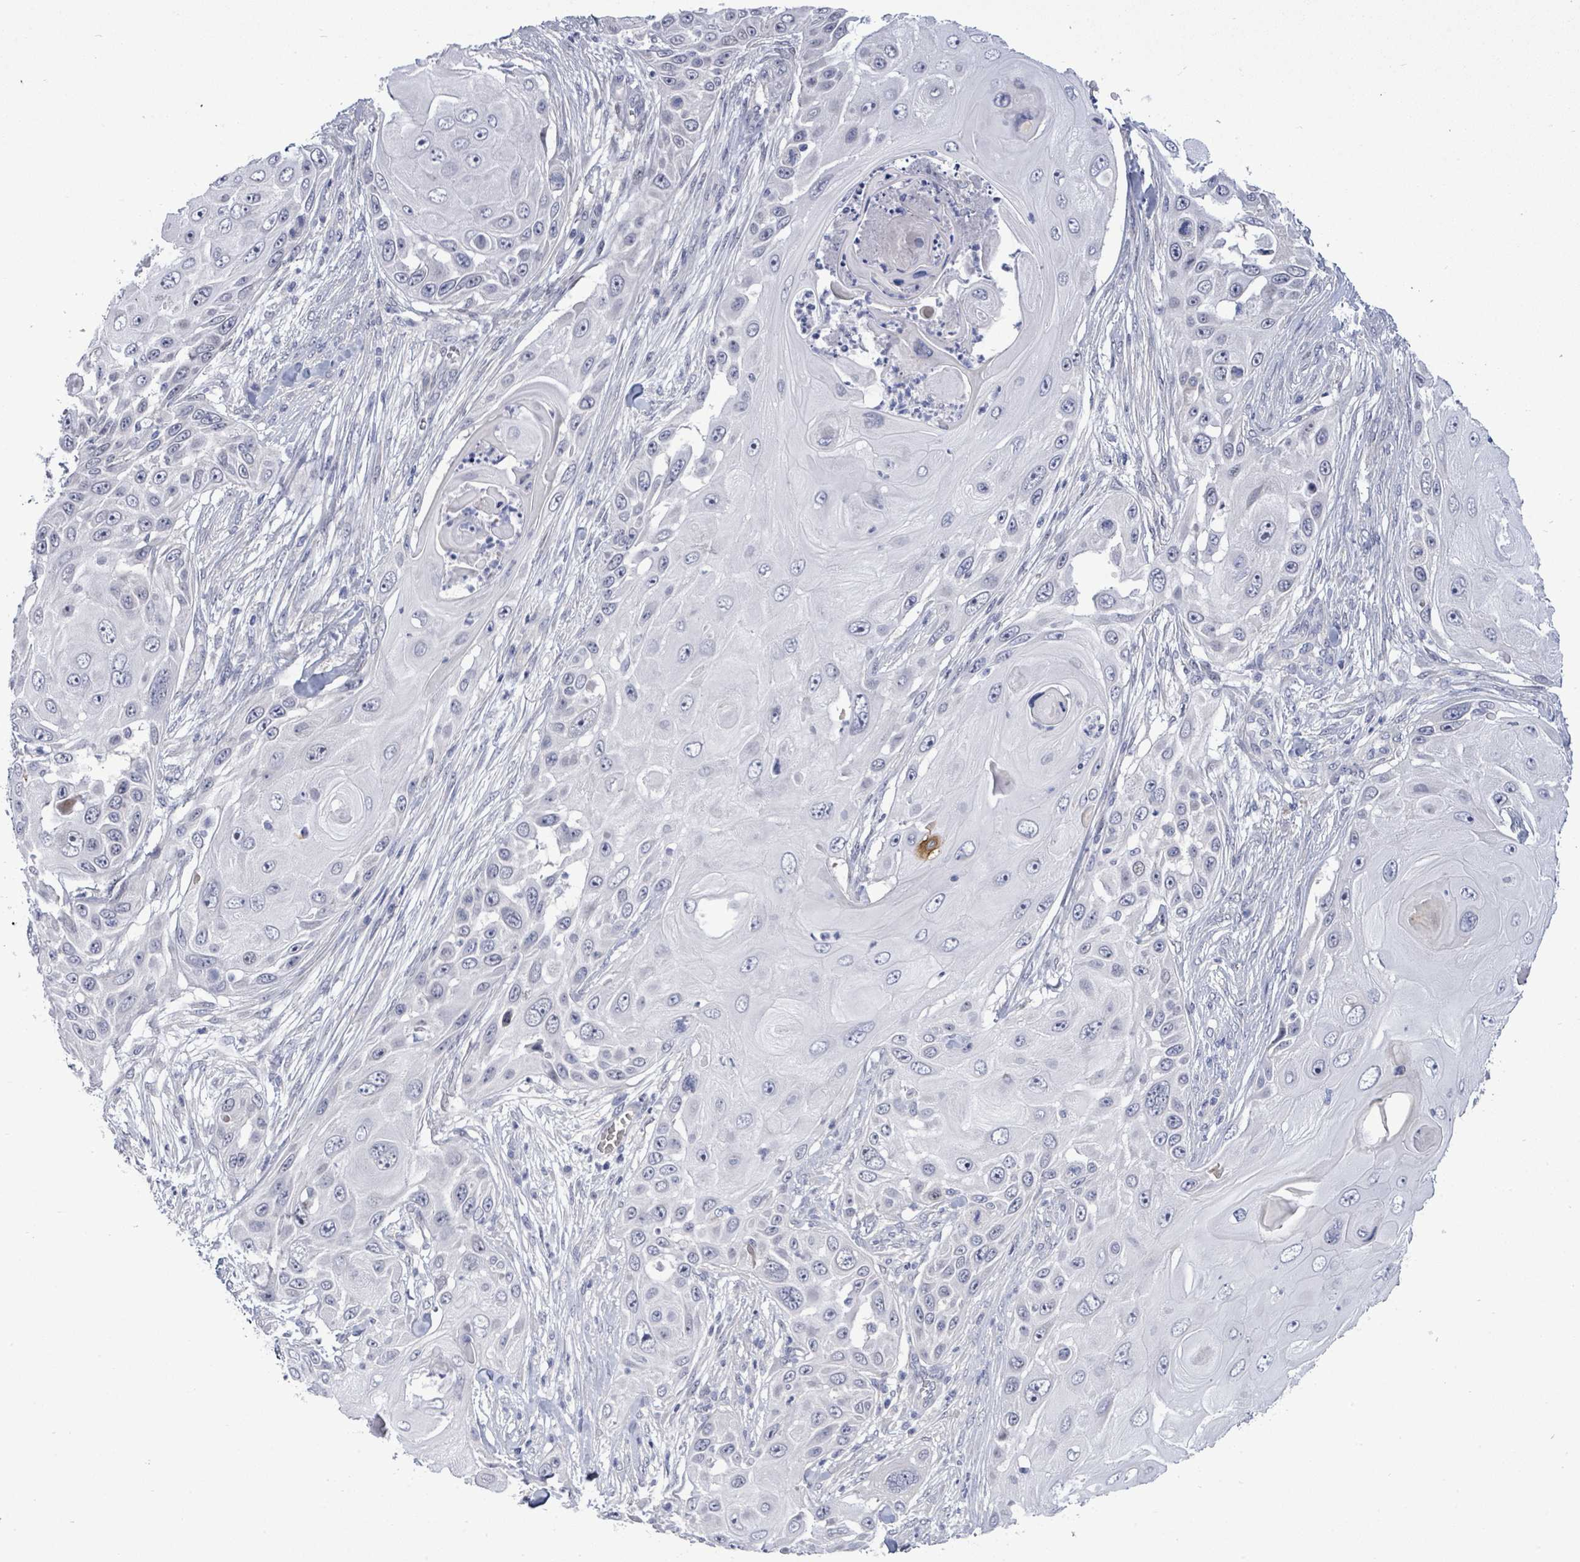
{"staining": {"intensity": "negative", "quantity": "none", "location": "none"}, "tissue": "skin cancer", "cell_type": "Tumor cells", "image_type": "cancer", "snomed": [{"axis": "morphology", "description": "Squamous cell carcinoma, NOS"}, {"axis": "topography", "description": "Skin"}], "caption": "Immunohistochemical staining of human squamous cell carcinoma (skin) demonstrates no significant positivity in tumor cells. (DAB (3,3'-diaminobenzidine) IHC visualized using brightfield microscopy, high magnification).", "gene": "CT45A5", "patient": {"sex": "female", "age": 44}}